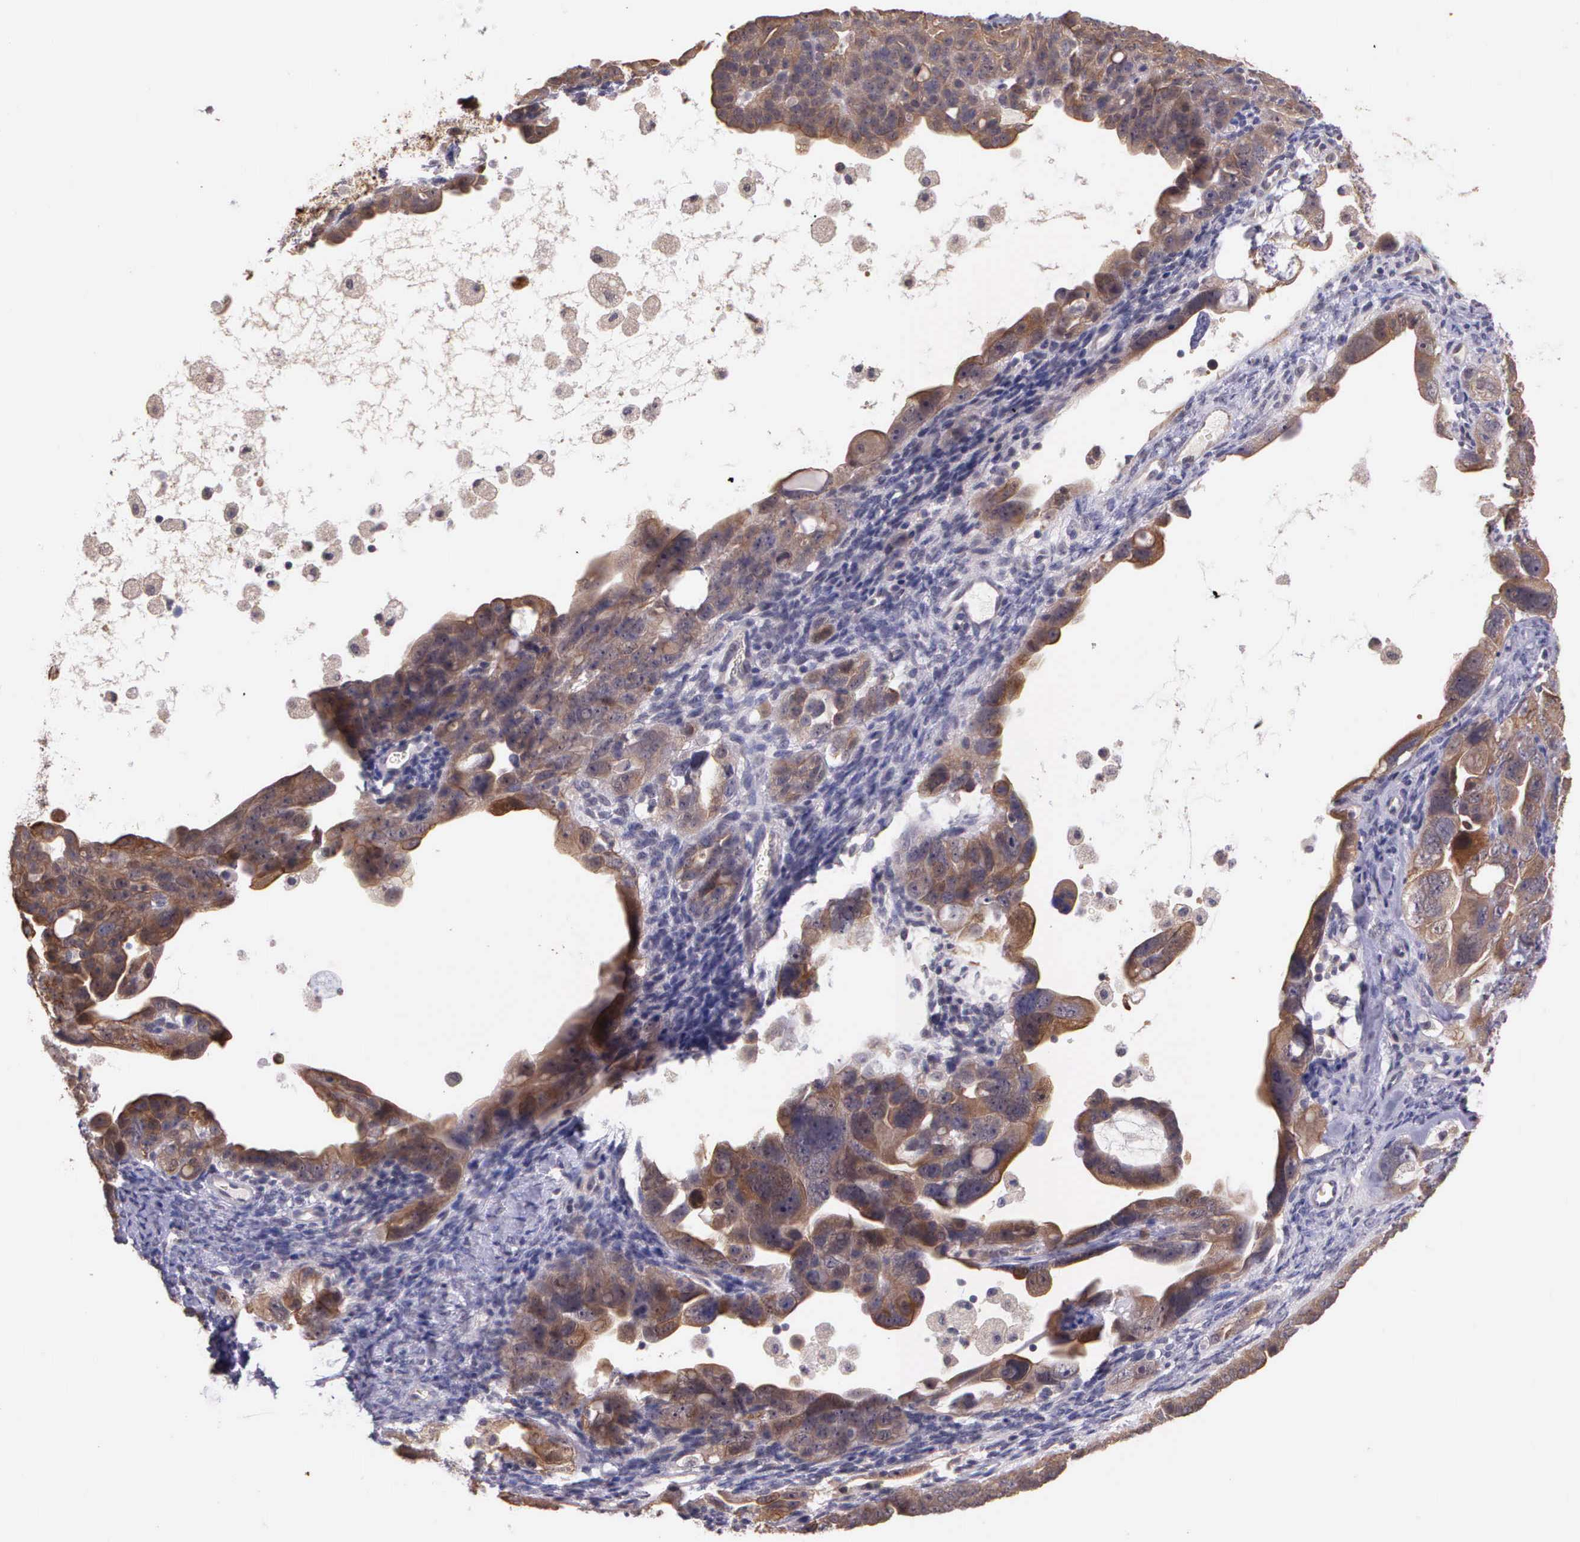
{"staining": {"intensity": "moderate", "quantity": ">75%", "location": "cytoplasmic/membranous"}, "tissue": "ovarian cancer", "cell_type": "Tumor cells", "image_type": "cancer", "snomed": [{"axis": "morphology", "description": "Cystadenocarcinoma, serous, NOS"}, {"axis": "topography", "description": "Ovary"}], "caption": "The immunohistochemical stain shows moderate cytoplasmic/membranous expression in tumor cells of serous cystadenocarcinoma (ovarian) tissue. The staining was performed using DAB, with brown indicating positive protein expression. Nuclei are stained blue with hematoxylin.", "gene": "IGBP1", "patient": {"sex": "female", "age": 66}}